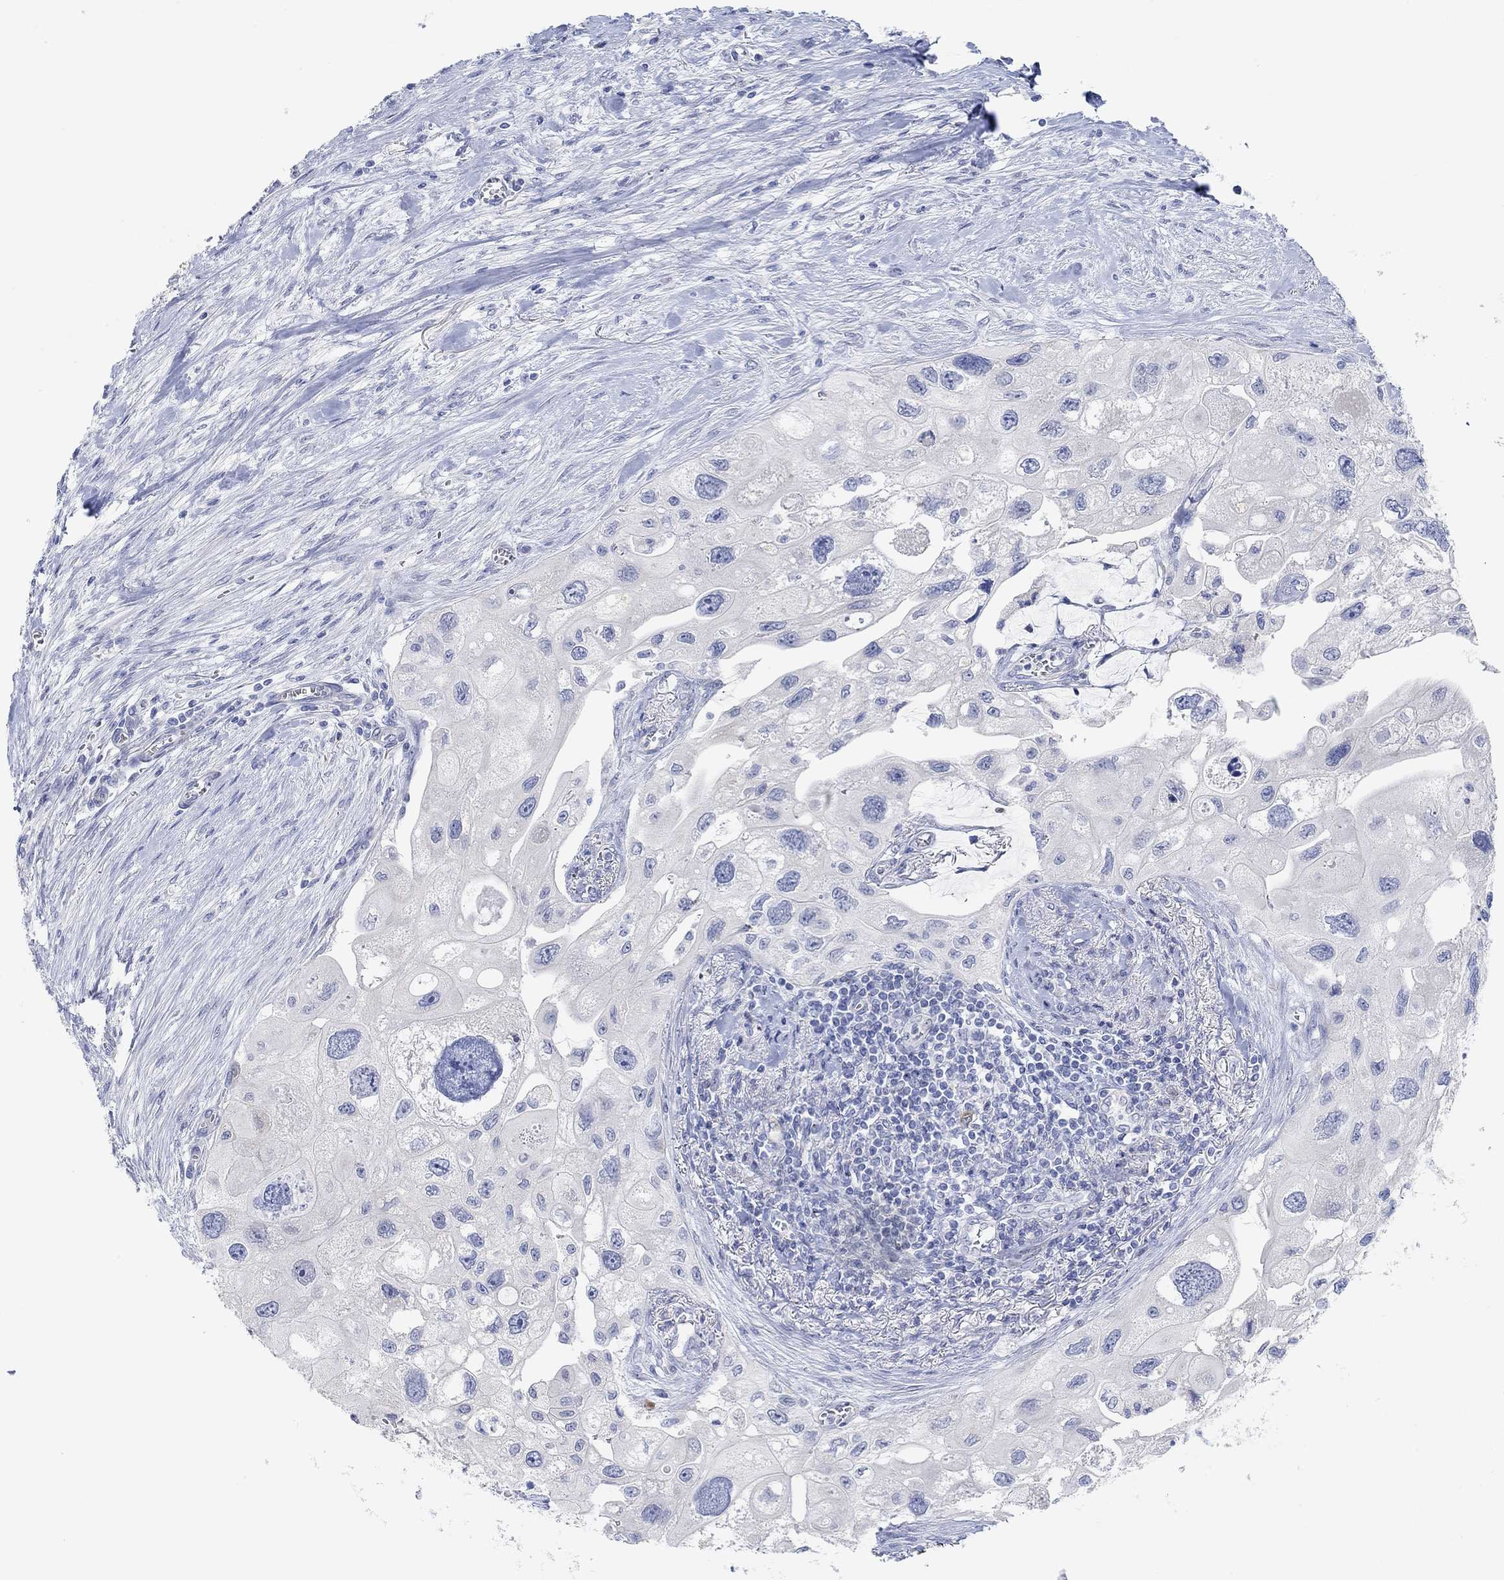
{"staining": {"intensity": "negative", "quantity": "none", "location": "none"}, "tissue": "urothelial cancer", "cell_type": "Tumor cells", "image_type": "cancer", "snomed": [{"axis": "morphology", "description": "Urothelial carcinoma, High grade"}, {"axis": "topography", "description": "Urinary bladder"}], "caption": "Image shows no significant protein expression in tumor cells of urothelial carcinoma (high-grade).", "gene": "VAT1L", "patient": {"sex": "male", "age": 59}}